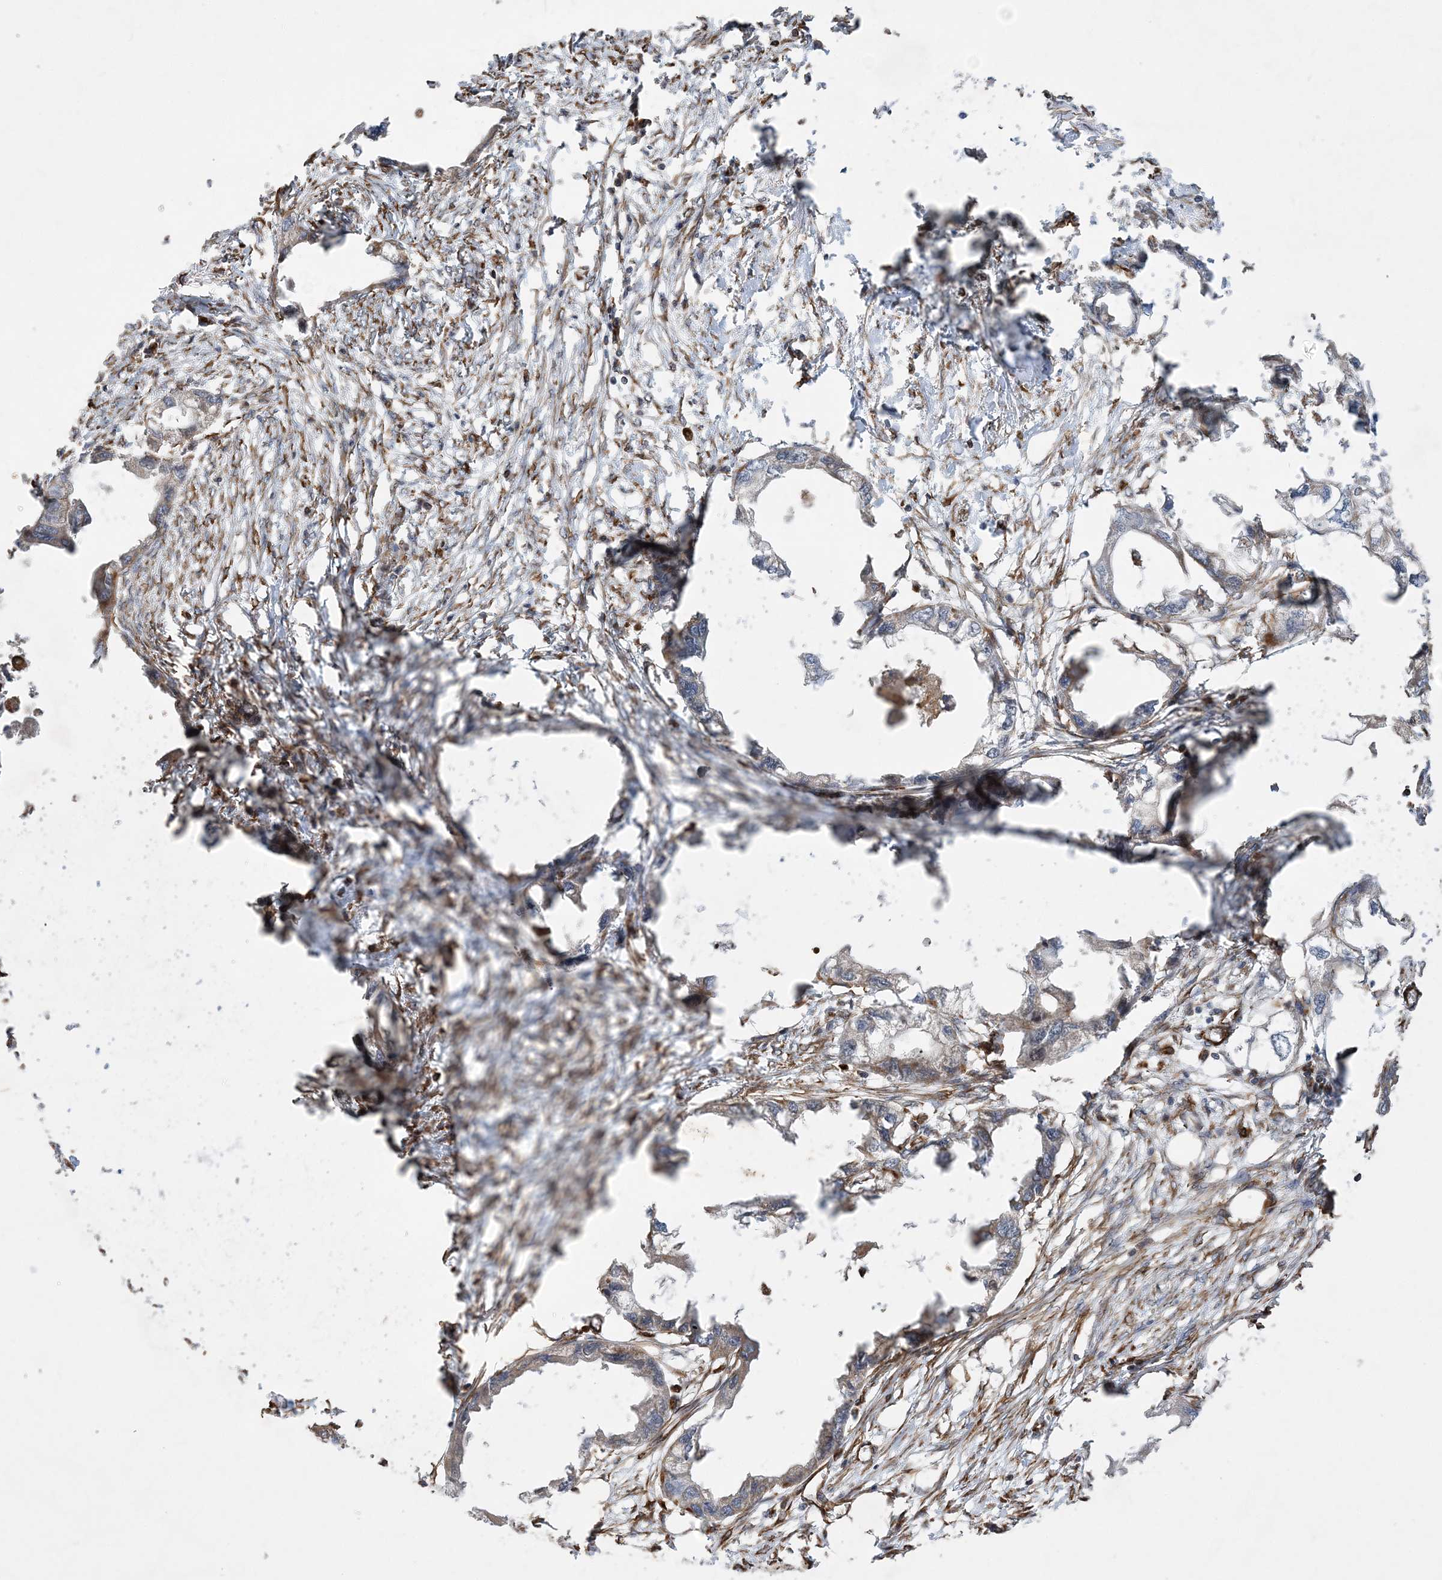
{"staining": {"intensity": "weak", "quantity": "<25%", "location": "cytoplasmic/membranous"}, "tissue": "endometrial cancer", "cell_type": "Tumor cells", "image_type": "cancer", "snomed": [{"axis": "morphology", "description": "Adenocarcinoma, NOS"}, {"axis": "morphology", "description": "Adenocarcinoma, metastatic, NOS"}, {"axis": "topography", "description": "Adipose tissue"}, {"axis": "topography", "description": "Endometrium"}], "caption": "The immunohistochemistry micrograph has no significant staining in tumor cells of endometrial cancer tissue.", "gene": "FAM114A2", "patient": {"sex": "female", "age": 67}}